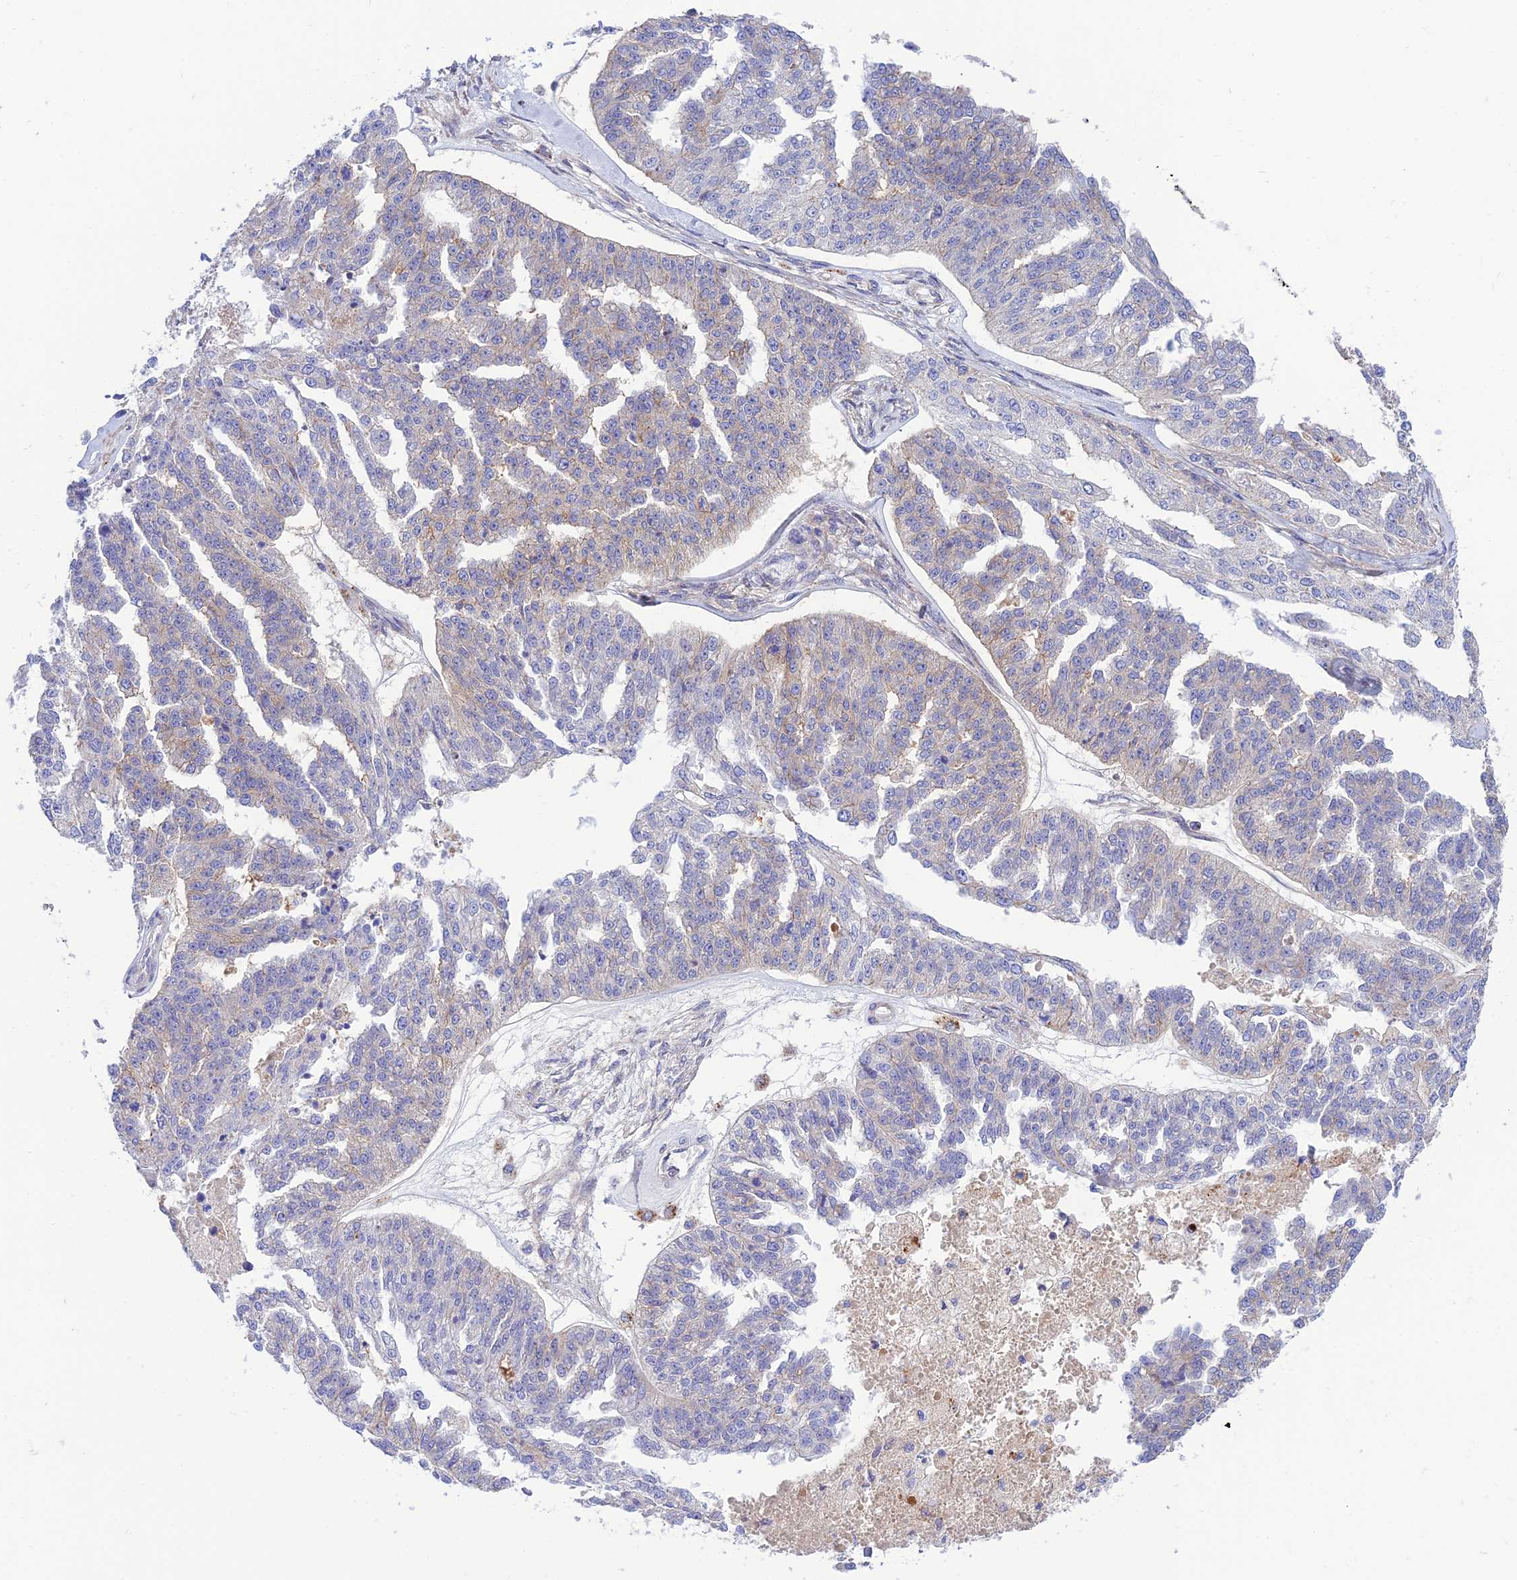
{"staining": {"intensity": "weak", "quantity": "<25%", "location": "cytoplasmic/membranous"}, "tissue": "ovarian cancer", "cell_type": "Tumor cells", "image_type": "cancer", "snomed": [{"axis": "morphology", "description": "Cystadenocarcinoma, serous, NOS"}, {"axis": "topography", "description": "Ovary"}], "caption": "This is an immunohistochemistry (IHC) photomicrograph of ovarian cancer (serous cystadenocarcinoma). There is no expression in tumor cells.", "gene": "CCDC157", "patient": {"sex": "female", "age": 58}}